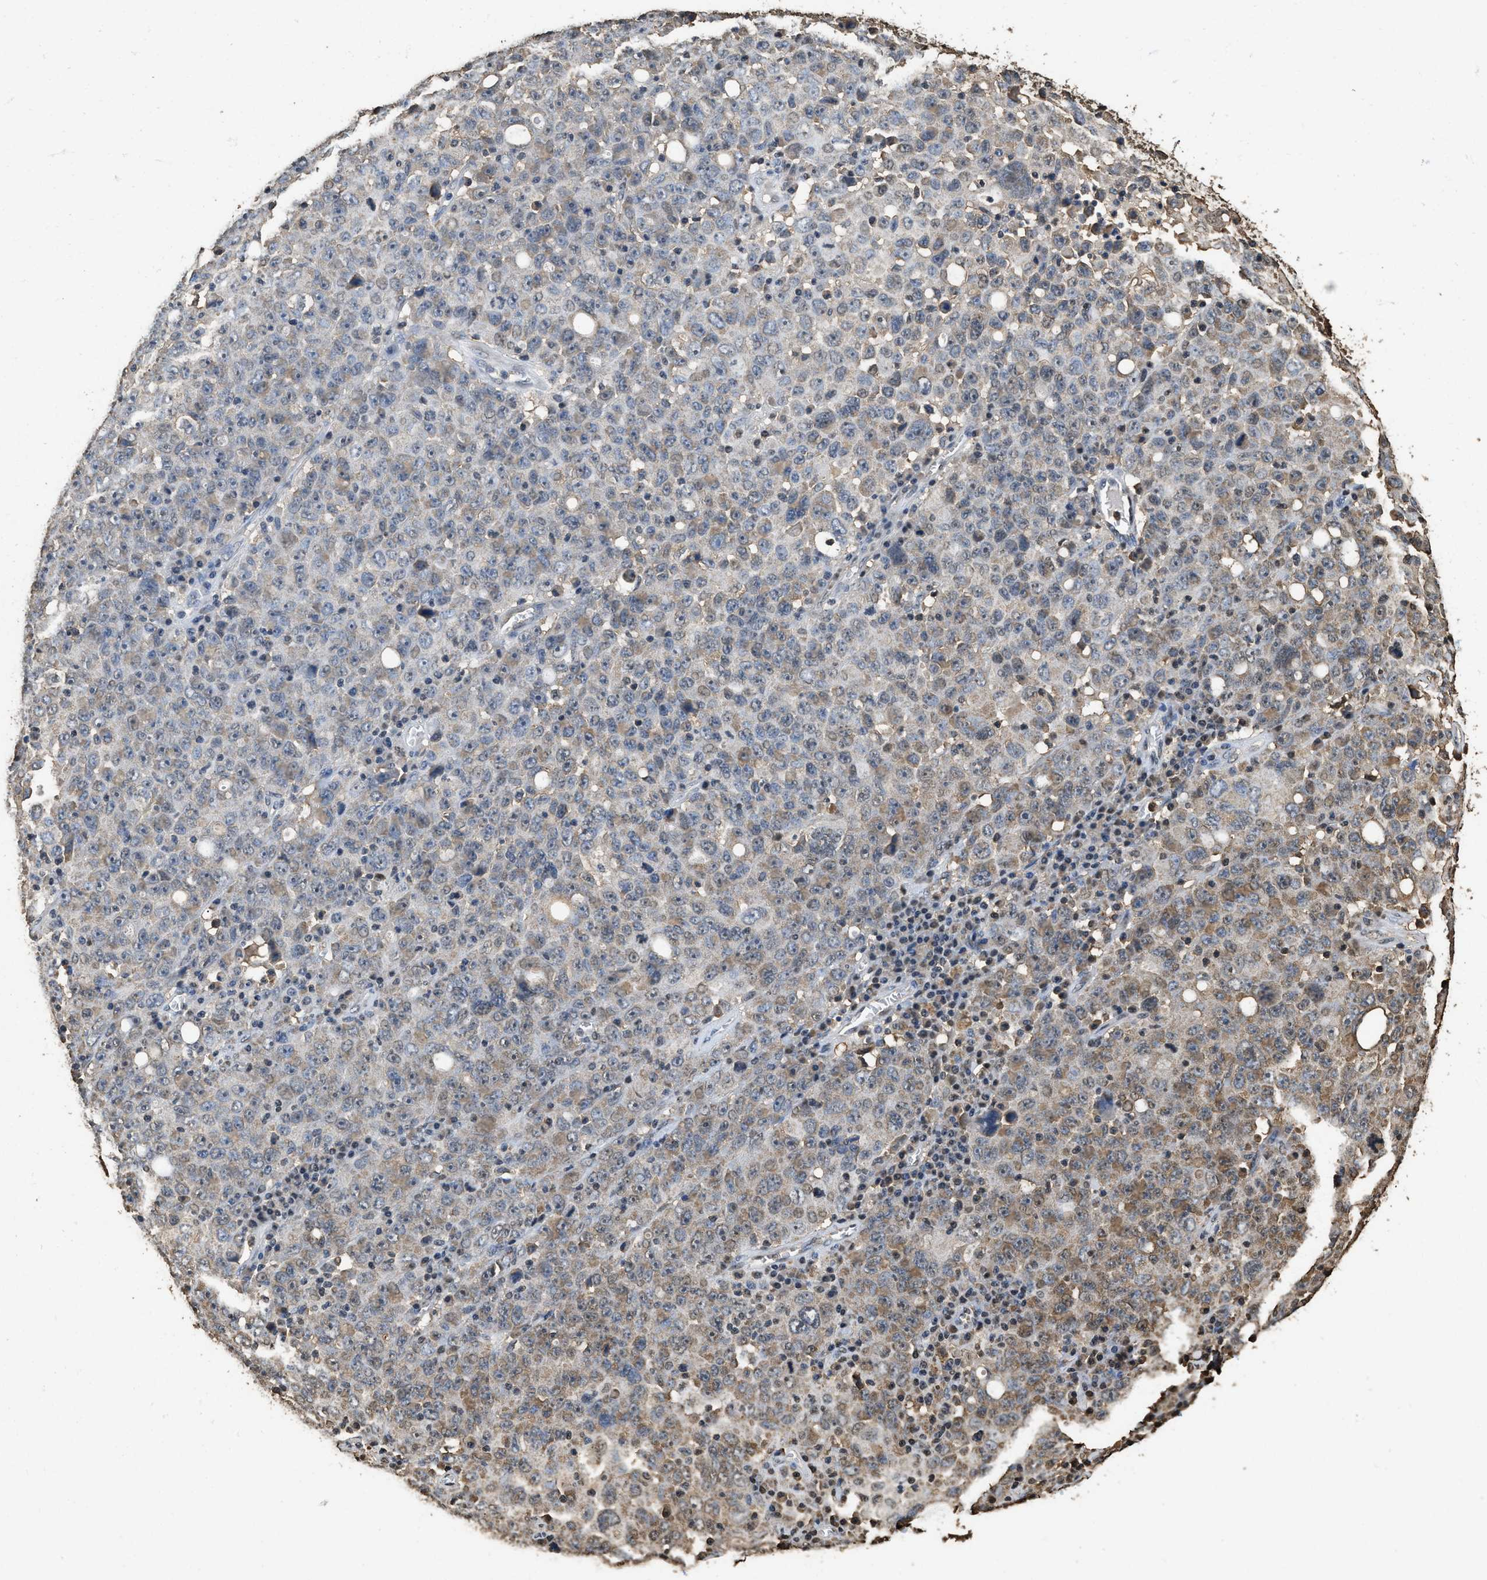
{"staining": {"intensity": "weak", "quantity": "25%-75%", "location": "cytoplasmic/membranous"}, "tissue": "ovarian cancer", "cell_type": "Tumor cells", "image_type": "cancer", "snomed": [{"axis": "morphology", "description": "Carcinoma, endometroid"}, {"axis": "topography", "description": "Ovary"}], "caption": "The image demonstrates staining of ovarian cancer, revealing weak cytoplasmic/membranous protein expression (brown color) within tumor cells.", "gene": "GAPDH", "patient": {"sex": "female", "age": 62}}